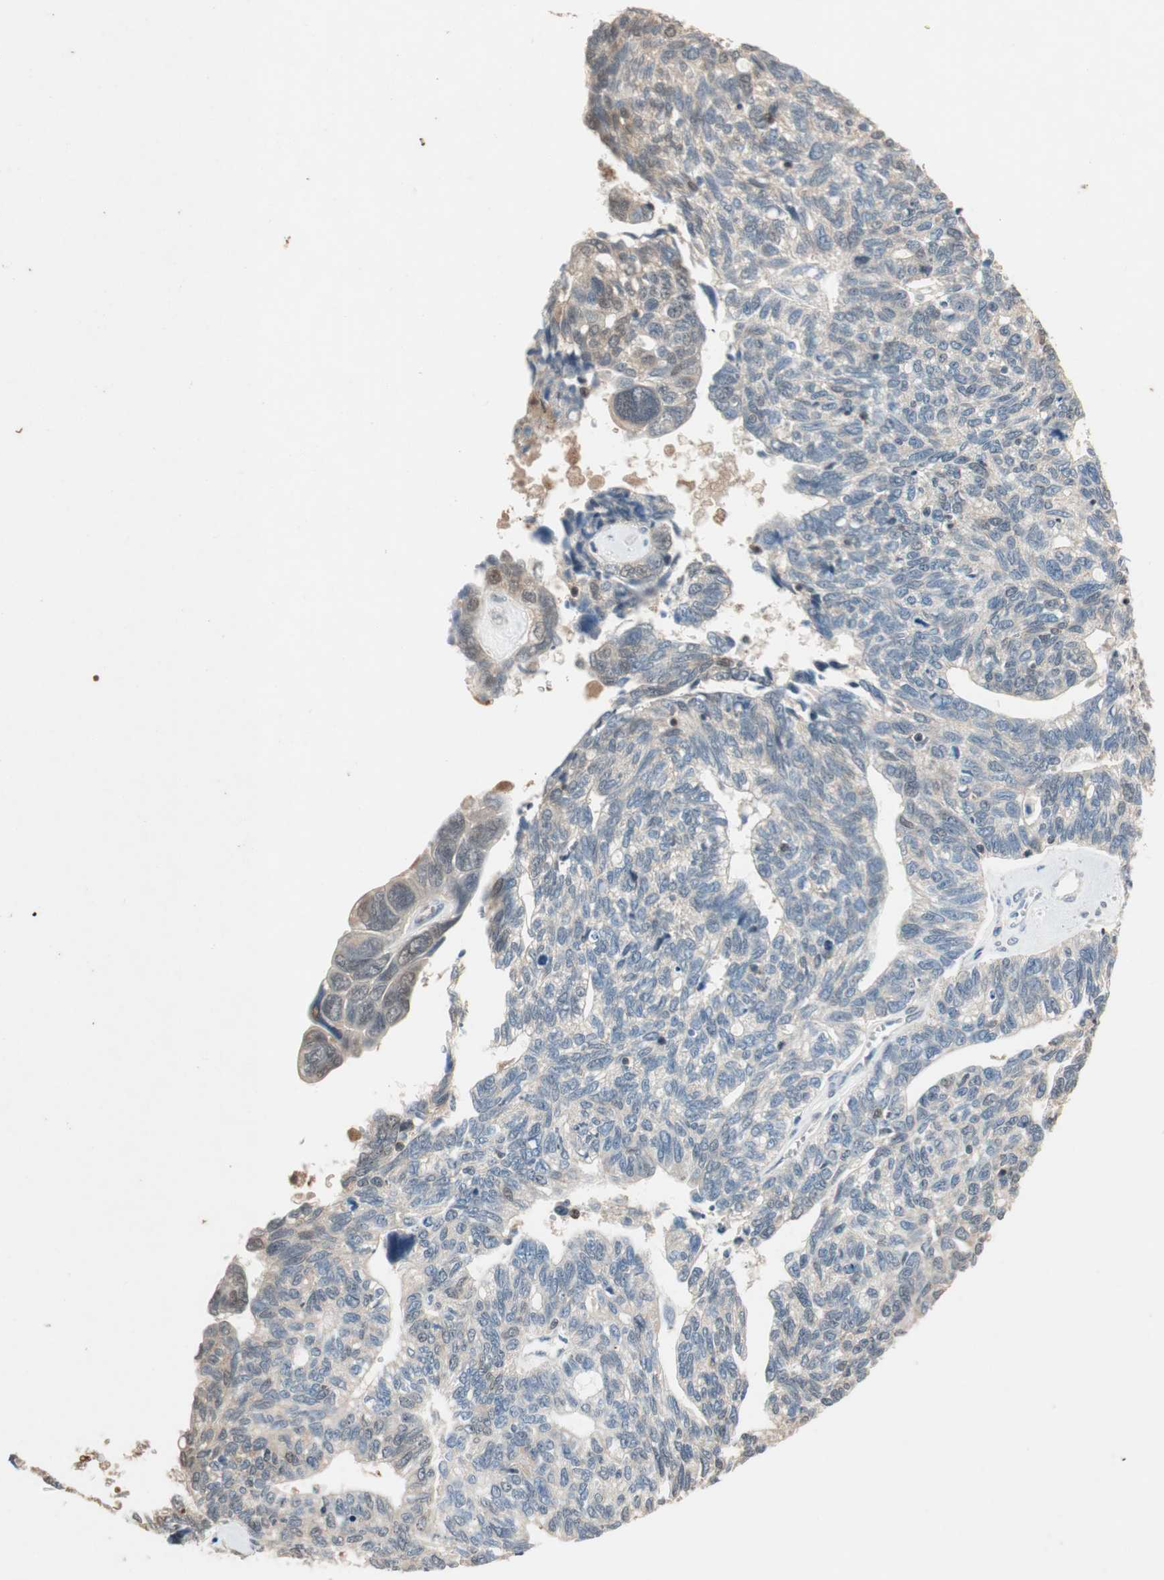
{"staining": {"intensity": "weak", "quantity": "<25%", "location": "cytoplasmic/membranous,nuclear"}, "tissue": "ovarian cancer", "cell_type": "Tumor cells", "image_type": "cancer", "snomed": [{"axis": "morphology", "description": "Cystadenocarcinoma, serous, NOS"}, {"axis": "topography", "description": "Ovary"}], "caption": "IHC histopathology image of neoplastic tissue: human serous cystadenocarcinoma (ovarian) stained with DAB displays no significant protein expression in tumor cells. (DAB (3,3'-diaminobenzidine) IHC, high magnification).", "gene": "SERPINB5", "patient": {"sex": "female", "age": 79}}